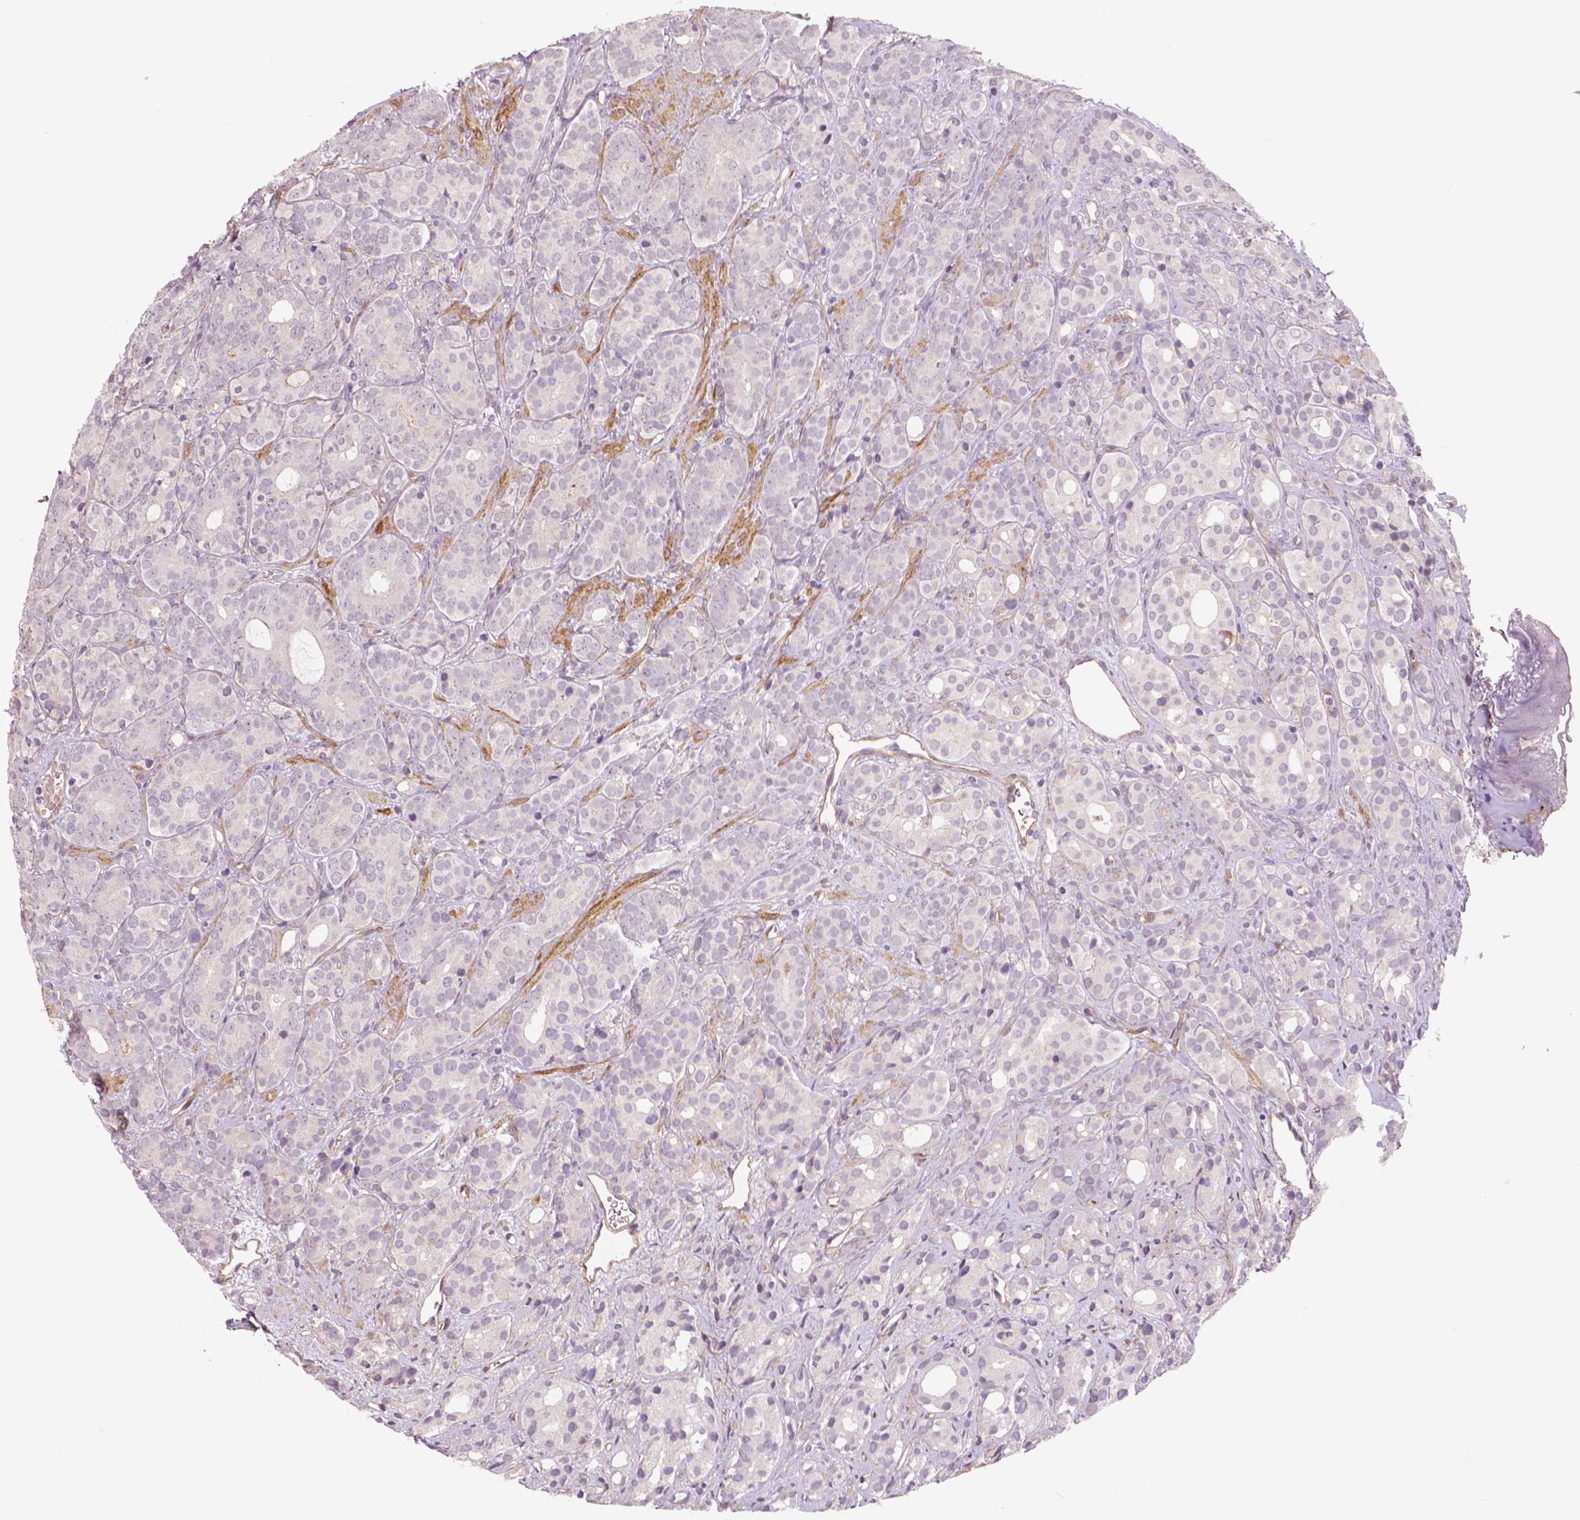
{"staining": {"intensity": "negative", "quantity": "none", "location": "none"}, "tissue": "prostate cancer", "cell_type": "Tumor cells", "image_type": "cancer", "snomed": [{"axis": "morphology", "description": "Adenocarcinoma, High grade"}, {"axis": "topography", "description": "Prostate"}], "caption": "Tumor cells are negative for protein expression in human prostate cancer.", "gene": "FLT1", "patient": {"sex": "male", "age": 84}}